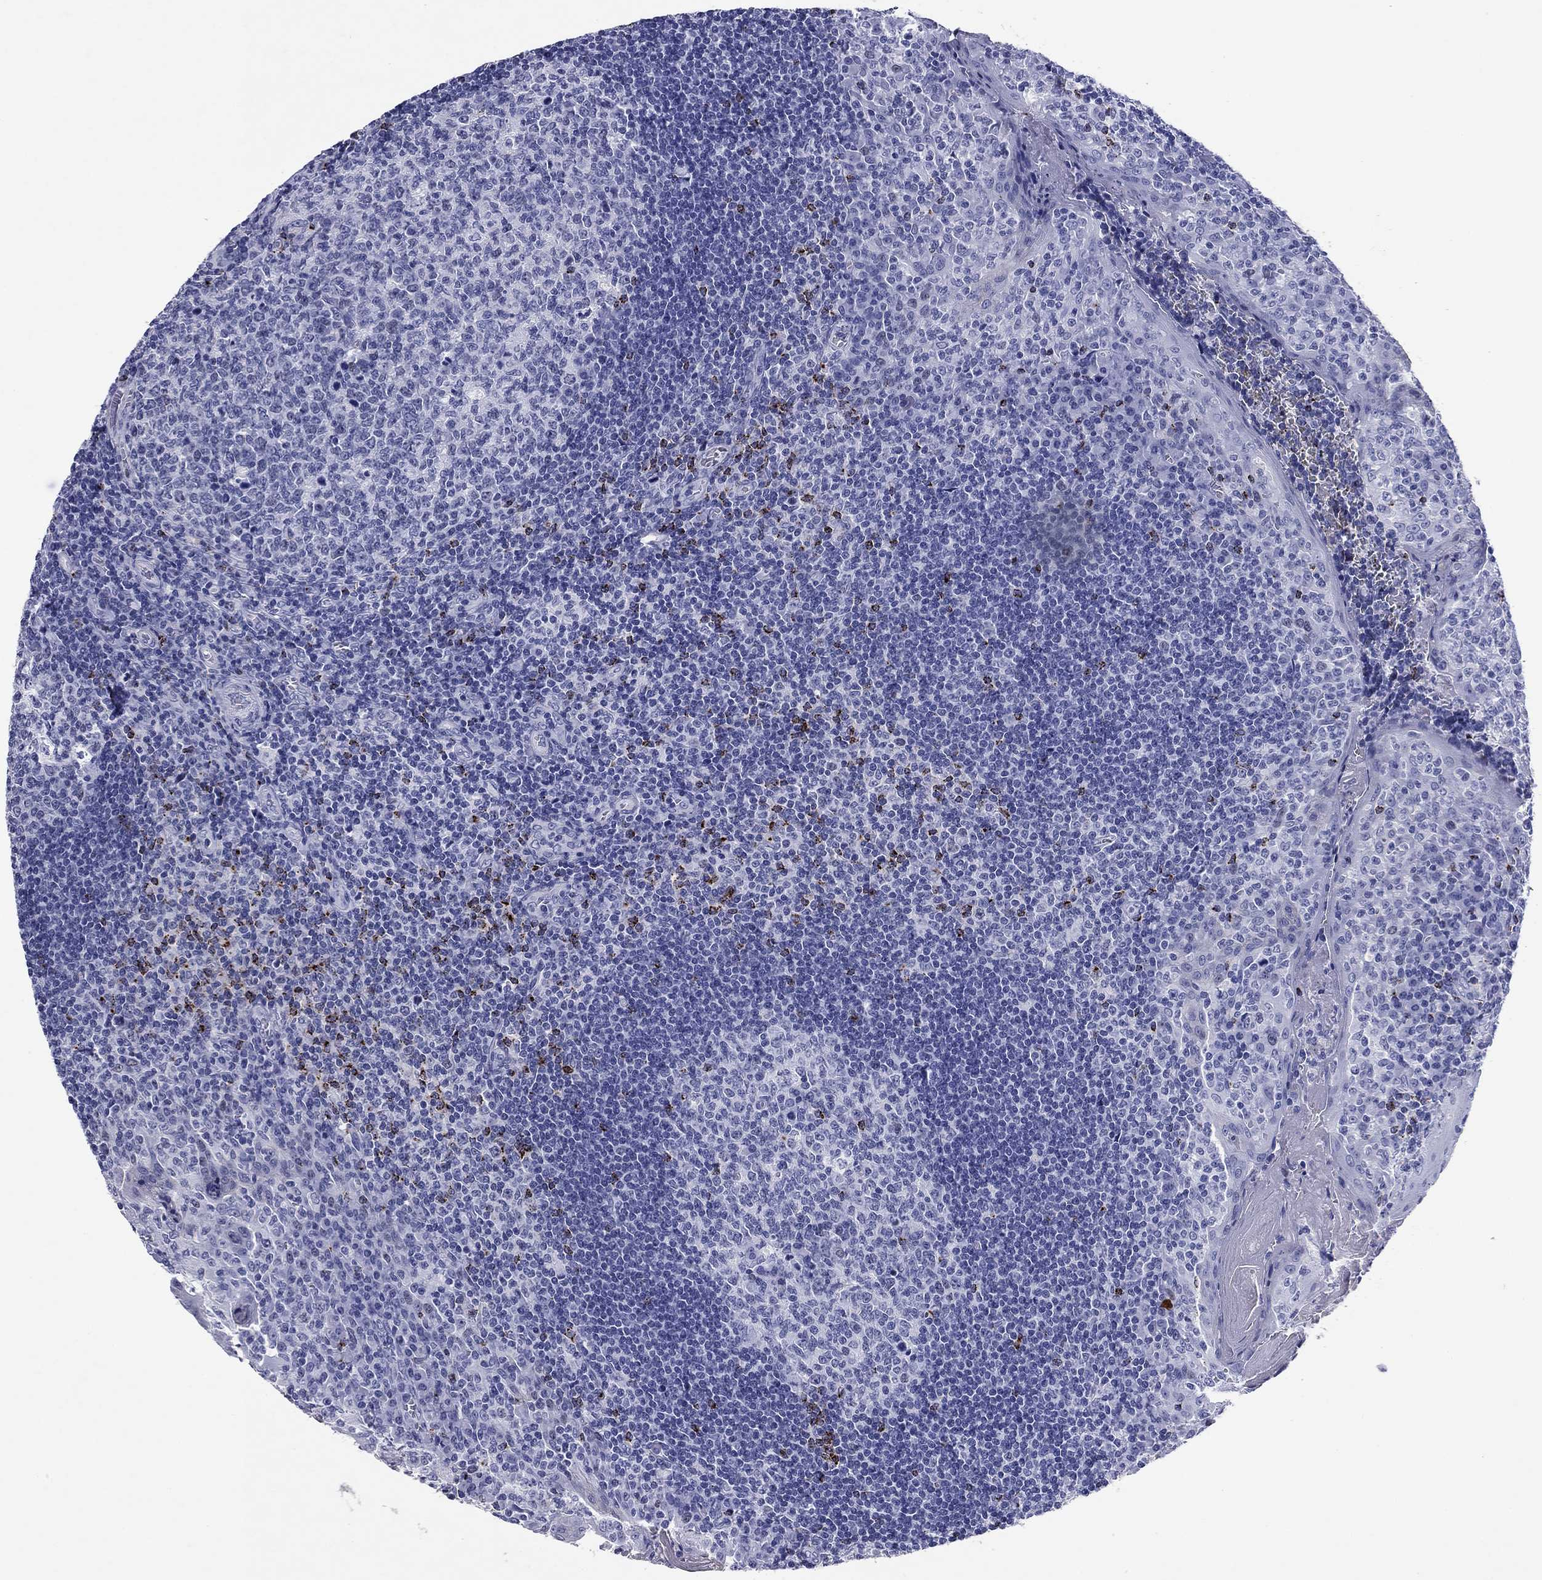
{"staining": {"intensity": "strong", "quantity": "<25%", "location": "cytoplasmic/membranous"}, "tissue": "tonsil", "cell_type": "Germinal center cells", "image_type": "normal", "snomed": [{"axis": "morphology", "description": "Normal tissue, NOS"}, {"axis": "topography", "description": "Tonsil"}], "caption": "Immunohistochemical staining of normal tonsil exhibits strong cytoplasmic/membranous protein expression in about <25% of germinal center cells.", "gene": "GZMK", "patient": {"sex": "female", "age": 13}}